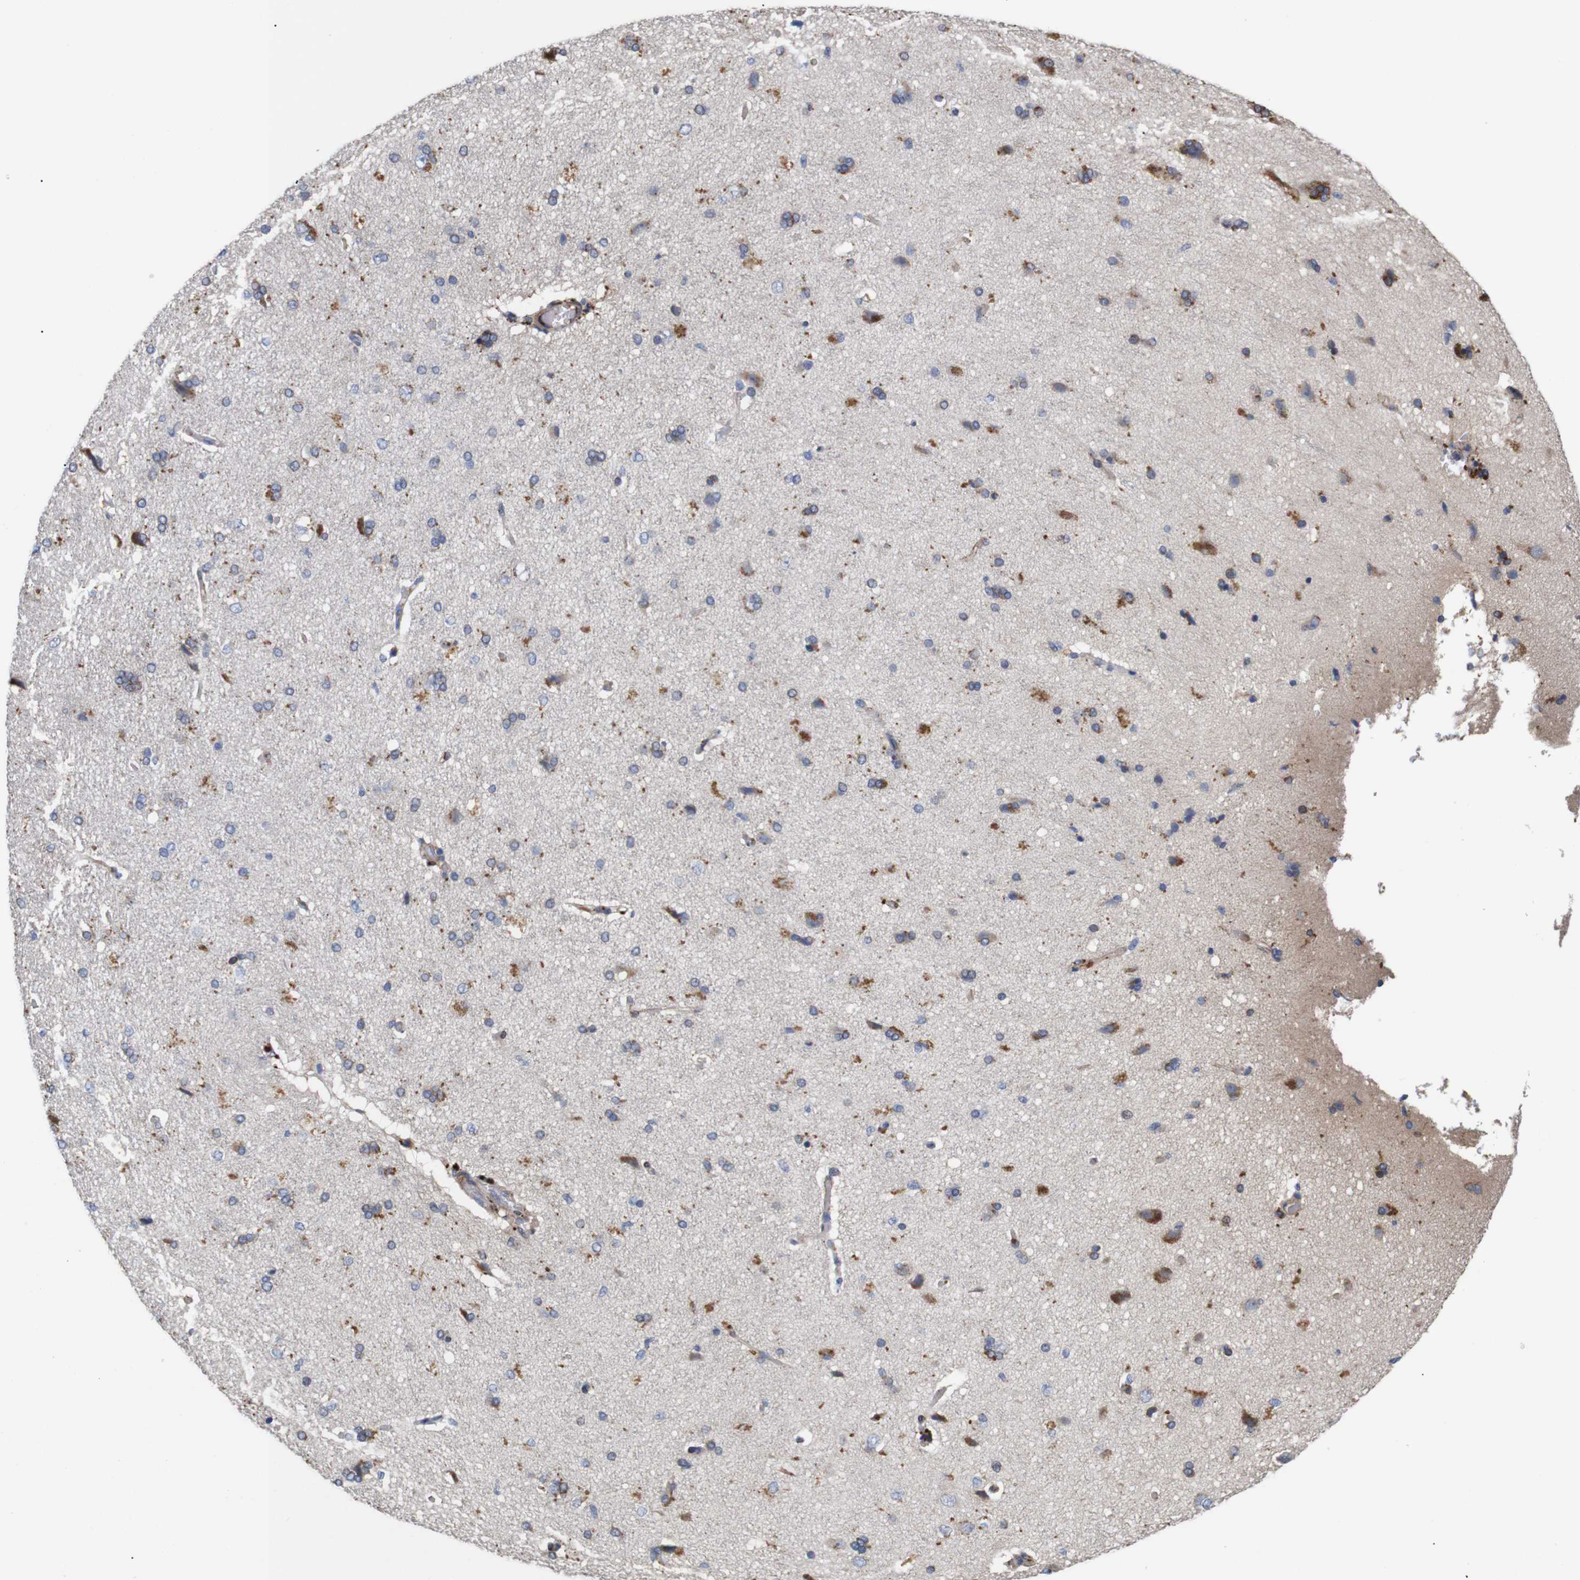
{"staining": {"intensity": "negative", "quantity": "none", "location": "none"}, "tissue": "cerebral cortex", "cell_type": "Endothelial cells", "image_type": "normal", "snomed": [{"axis": "morphology", "description": "Normal tissue, NOS"}, {"axis": "topography", "description": "Cerebral cortex"}], "caption": "High magnification brightfield microscopy of unremarkable cerebral cortex stained with DAB (3,3'-diaminobenzidine) (brown) and counterstained with hematoxylin (blue): endothelial cells show no significant positivity. The staining is performed using DAB (3,3'-diaminobenzidine) brown chromogen with nuclei counter-stained in using hematoxylin.", "gene": "SPRY3", "patient": {"sex": "male", "age": 62}}